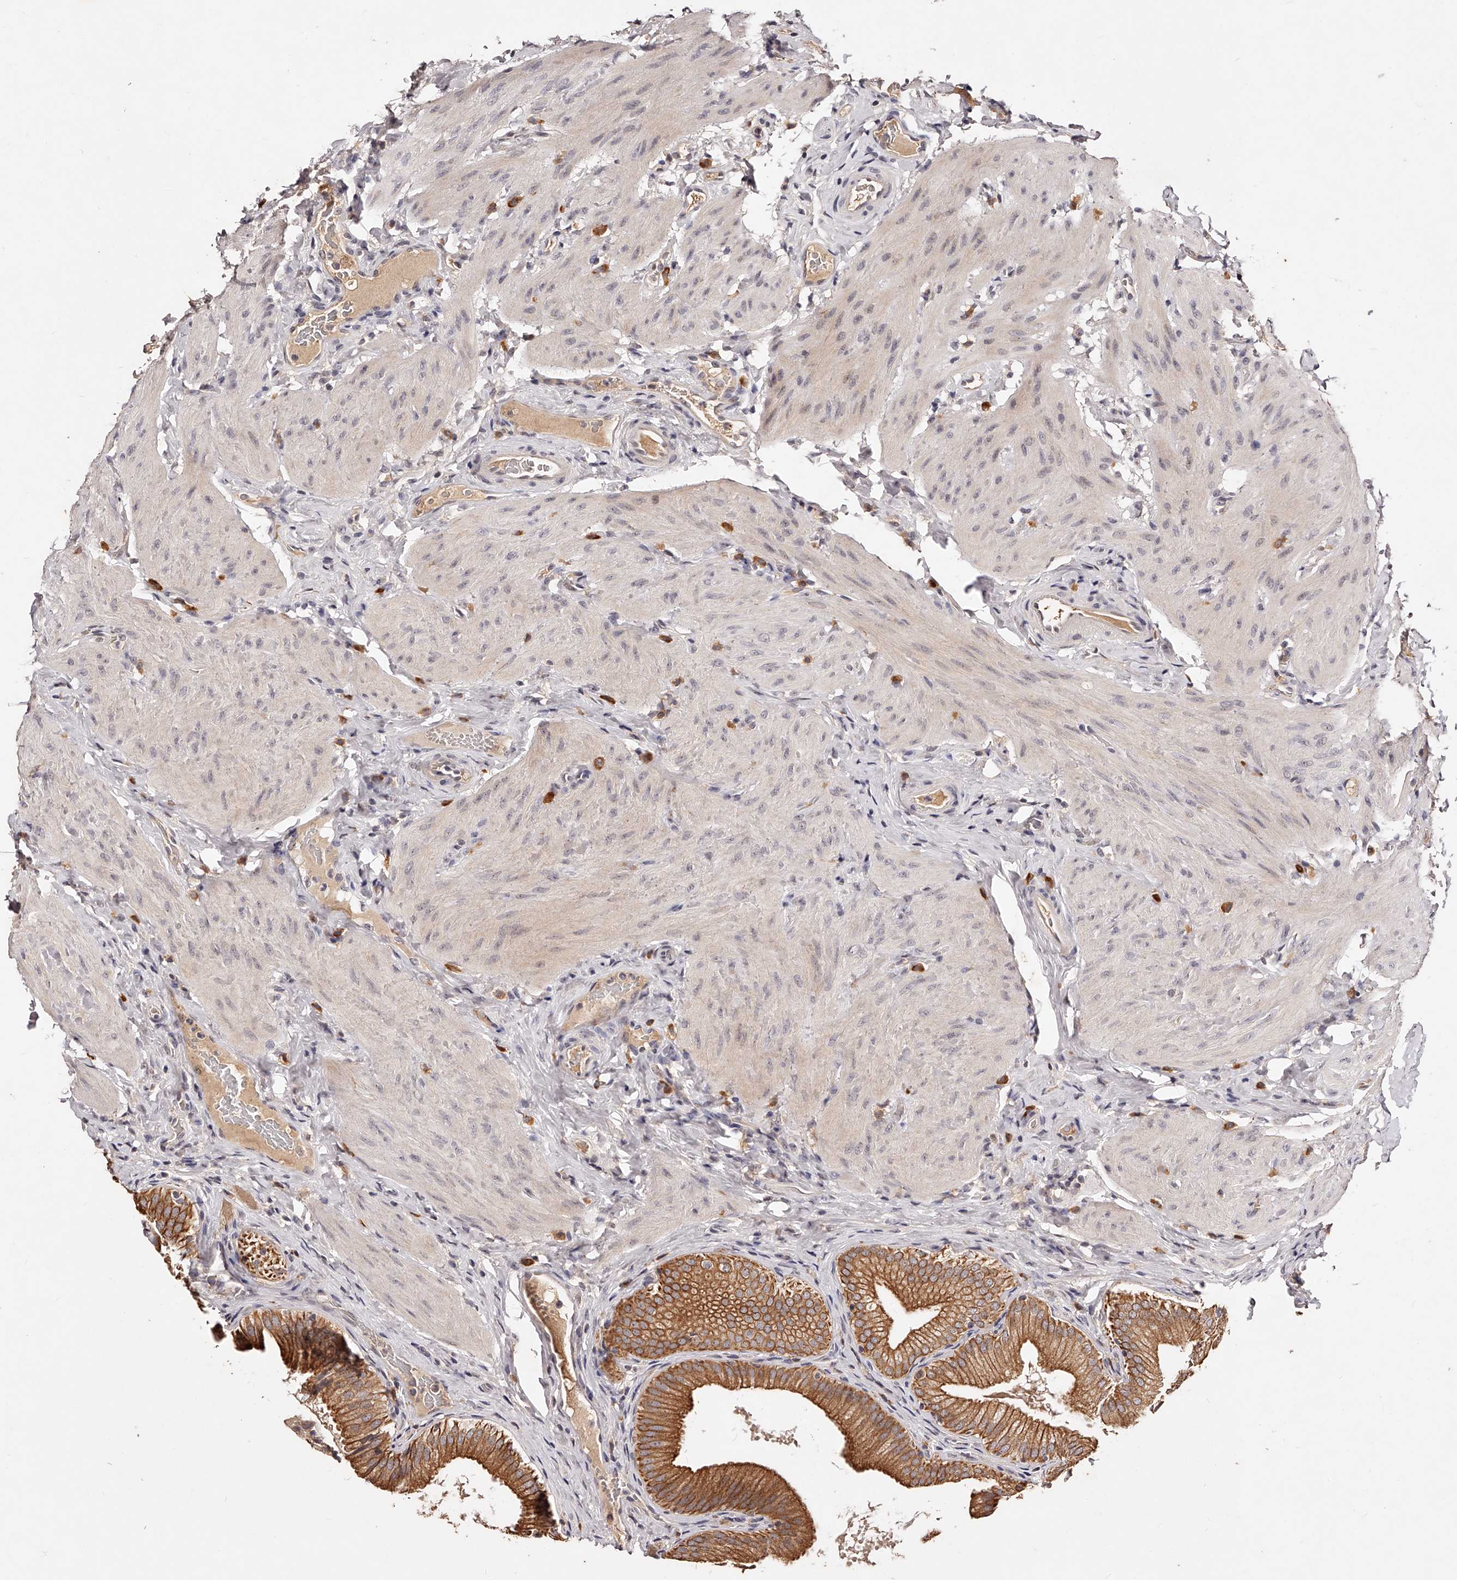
{"staining": {"intensity": "moderate", "quantity": ">75%", "location": "cytoplasmic/membranous"}, "tissue": "gallbladder", "cell_type": "Glandular cells", "image_type": "normal", "snomed": [{"axis": "morphology", "description": "Normal tissue, NOS"}, {"axis": "topography", "description": "Gallbladder"}], "caption": "Immunohistochemistry photomicrograph of normal gallbladder: human gallbladder stained using immunohistochemistry demonstrates medium levels of moderate protein expression localized specifically in the cytoplasmic/membranous of glandular cells, appearing as a cytoplasmic/membranous brown color.", "gene": "PHACTR1", "patient": {"sex": "female", "age": 30}}